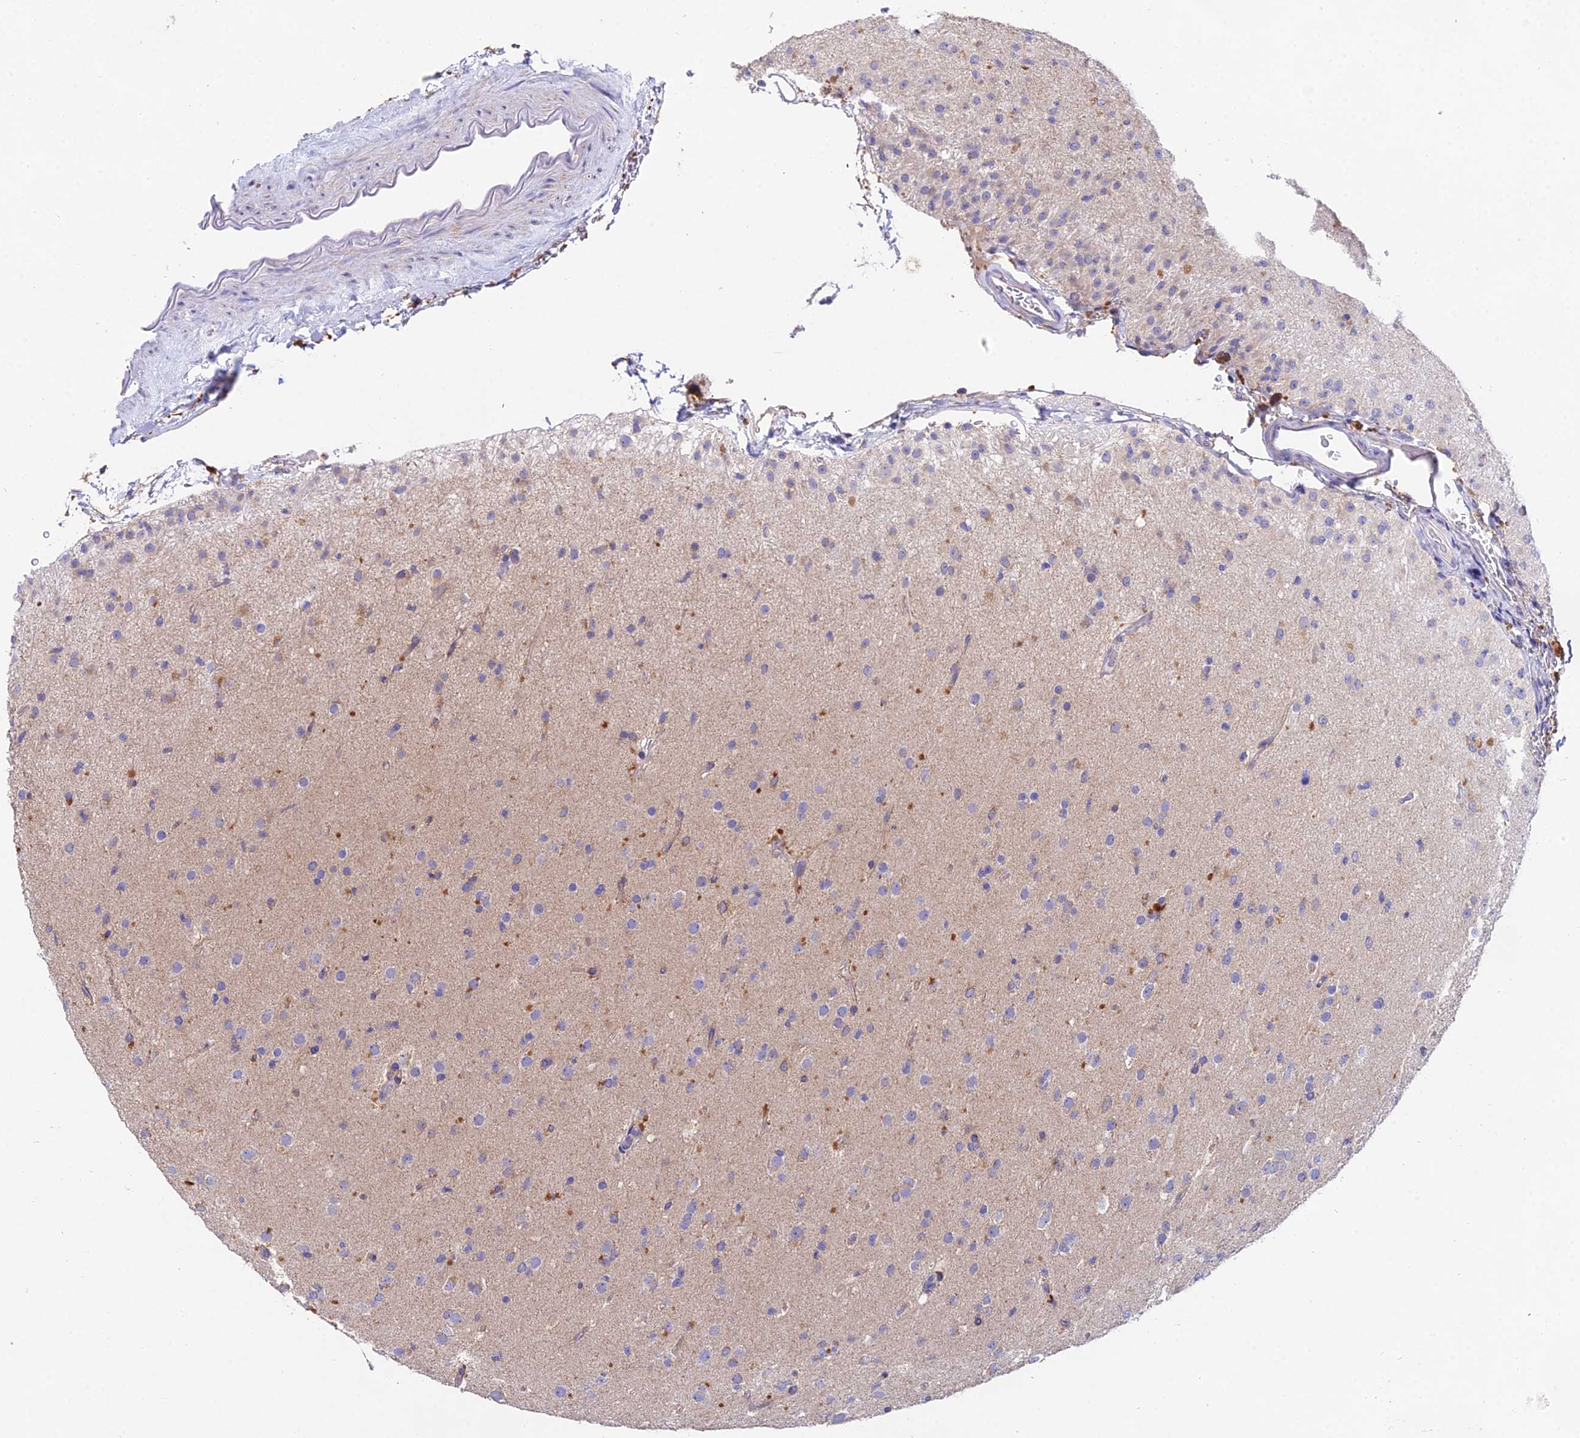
{"staining": {"intensity": "negative", "quantity": "none", "location": "none"}, "tissue": "glioma", "cell_type": "Tumor cells", "image_type": "cancer", "snomed": [{"axis": "morphology", "description": "Glioma, malignant, Low grade"}, {"axis": "topography", "description": "Brain"}], "caption": "Human malignant glioma (low-grade) stained for a protein using immunohistochemistry demonstrates no staining in tumor cells.", "gene": "PPP2R2C", "patient": {"sex": "male", "age": 65}}